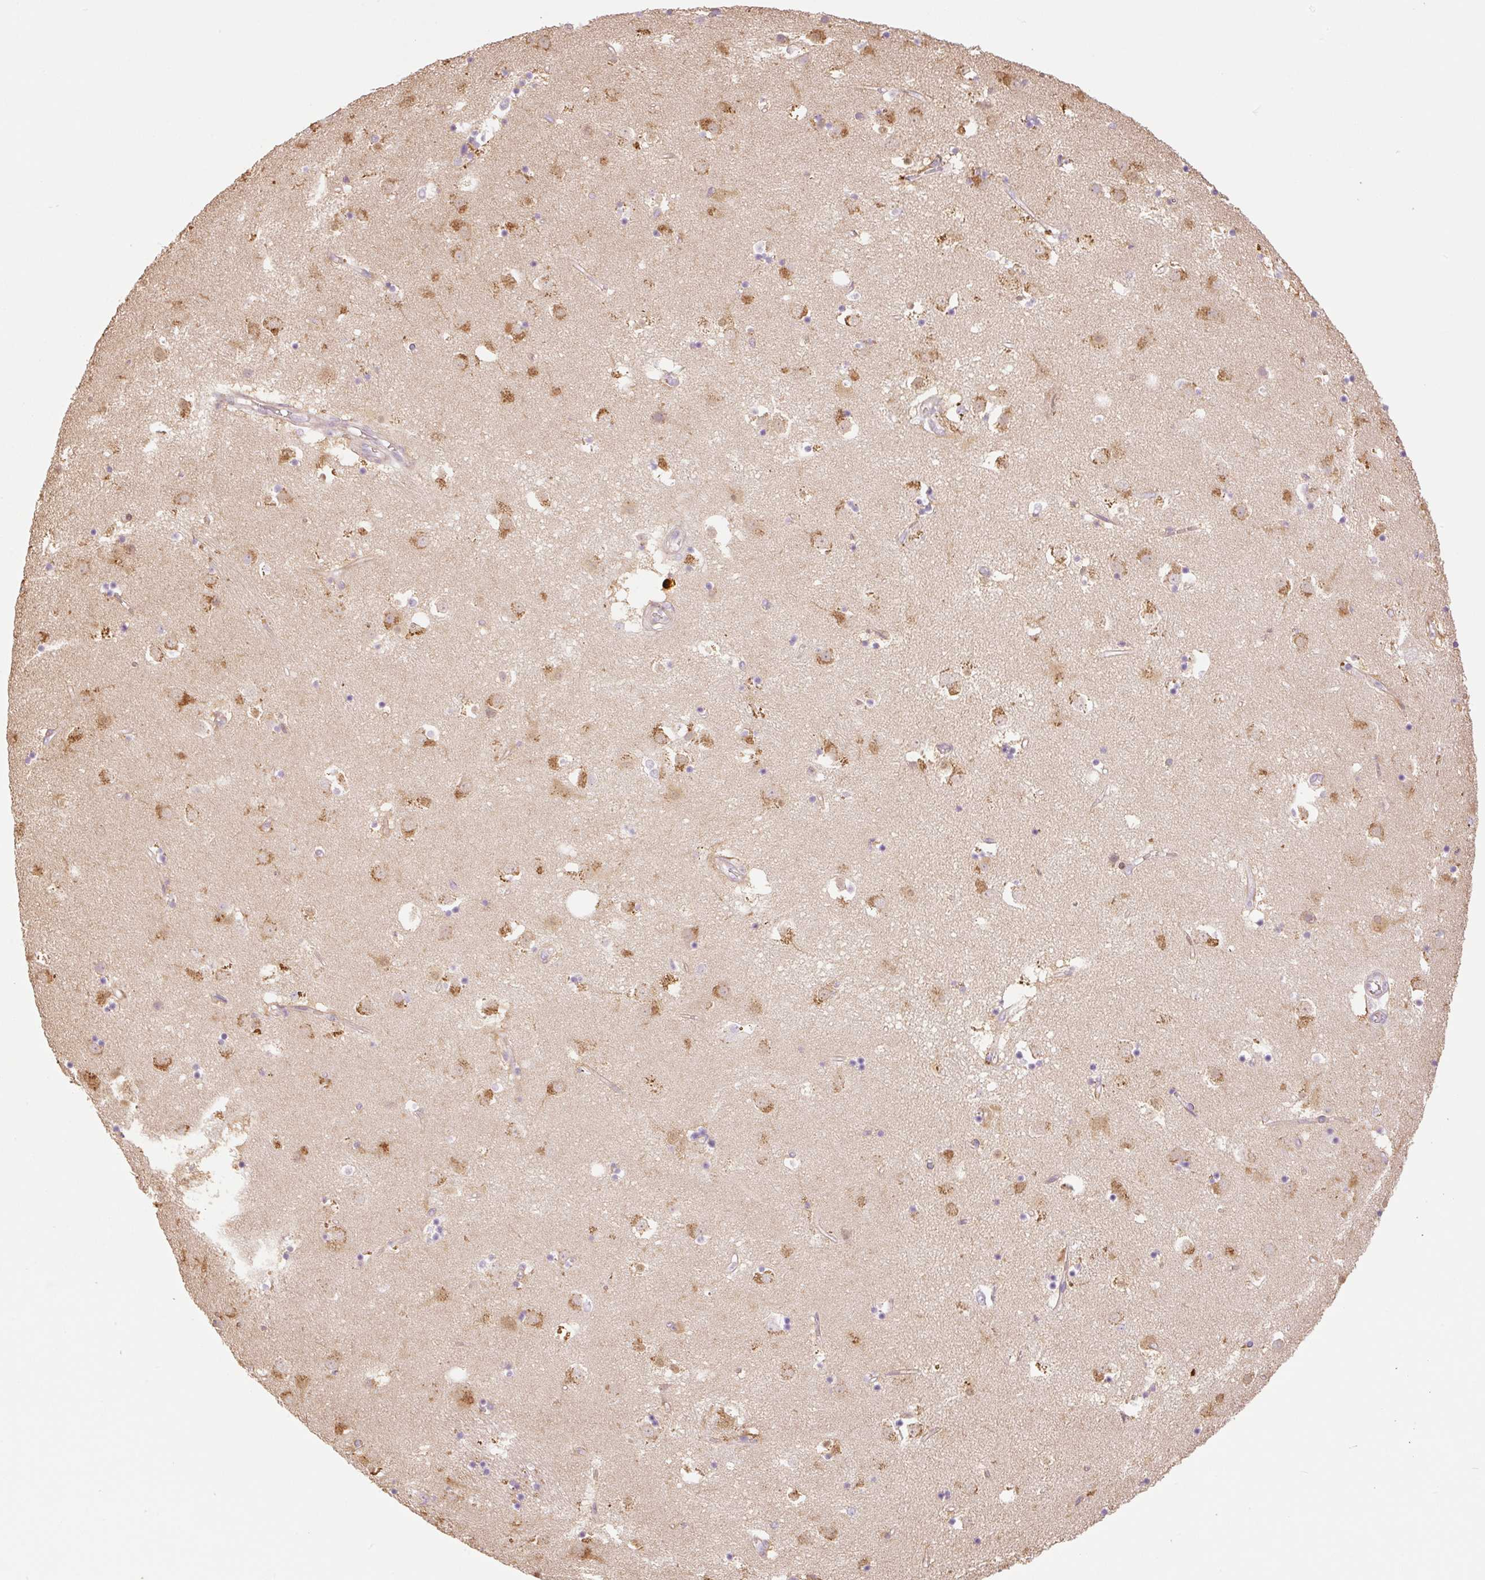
{"staining": {"intensity": "negative", "quantity": "none", "location": "none"}, "tissue": "caudate", "cell_type": "Glial cells", "image_type": "normal", "snomed": [{"axis": "morphology", "description": "Normal tissue, NOS"}, {"axis": "topography", "description": "Lateral ventricle wall"}], "caption": "Immunohistochemical staining of benign caudate reveals no significant positivity in glial cells.", "gene": "ZNF394", "patient": {"sex": "male", "age": 58}}